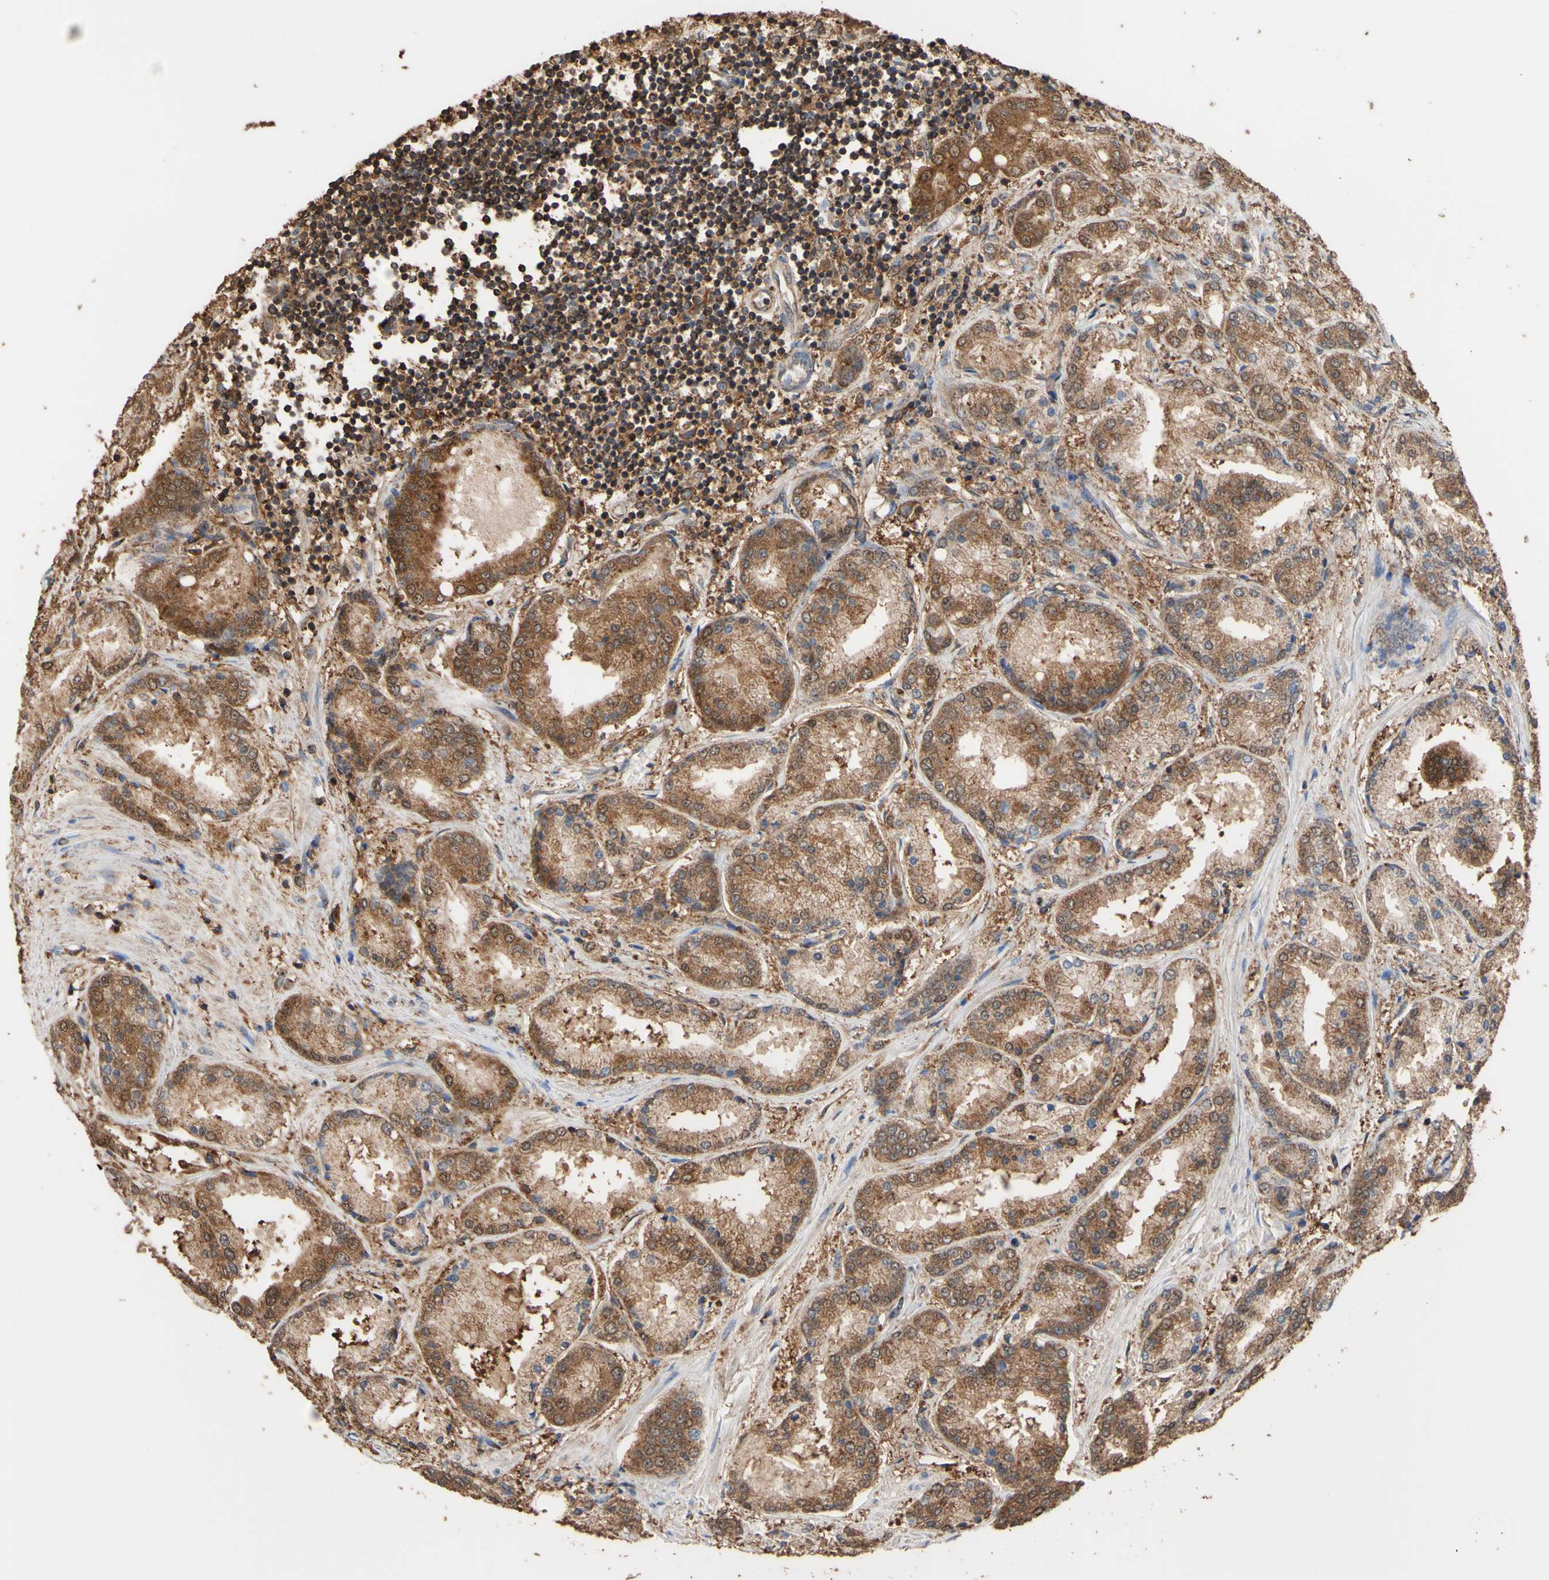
{"staining": {"intensity": "moderate", "quantity": ">75%", "location": "cytoplasmic/membranous"}, "tissue": "prostate cancer", "cell_type": "Tumor cells", "image_type": "cancer", "snomed": [{"axis": "morphology", "description": "Adenocarcinoma, High grade"}, {"axis": "topography", "description": "Prostate"}], "caption": "High-grade adenocarcinoma (prostate) stained with a protein marker demonstrates moderate staining in tumor cells.", "gene": "ALDH9A1", "patient": {"sex": "male", "age": 59}}